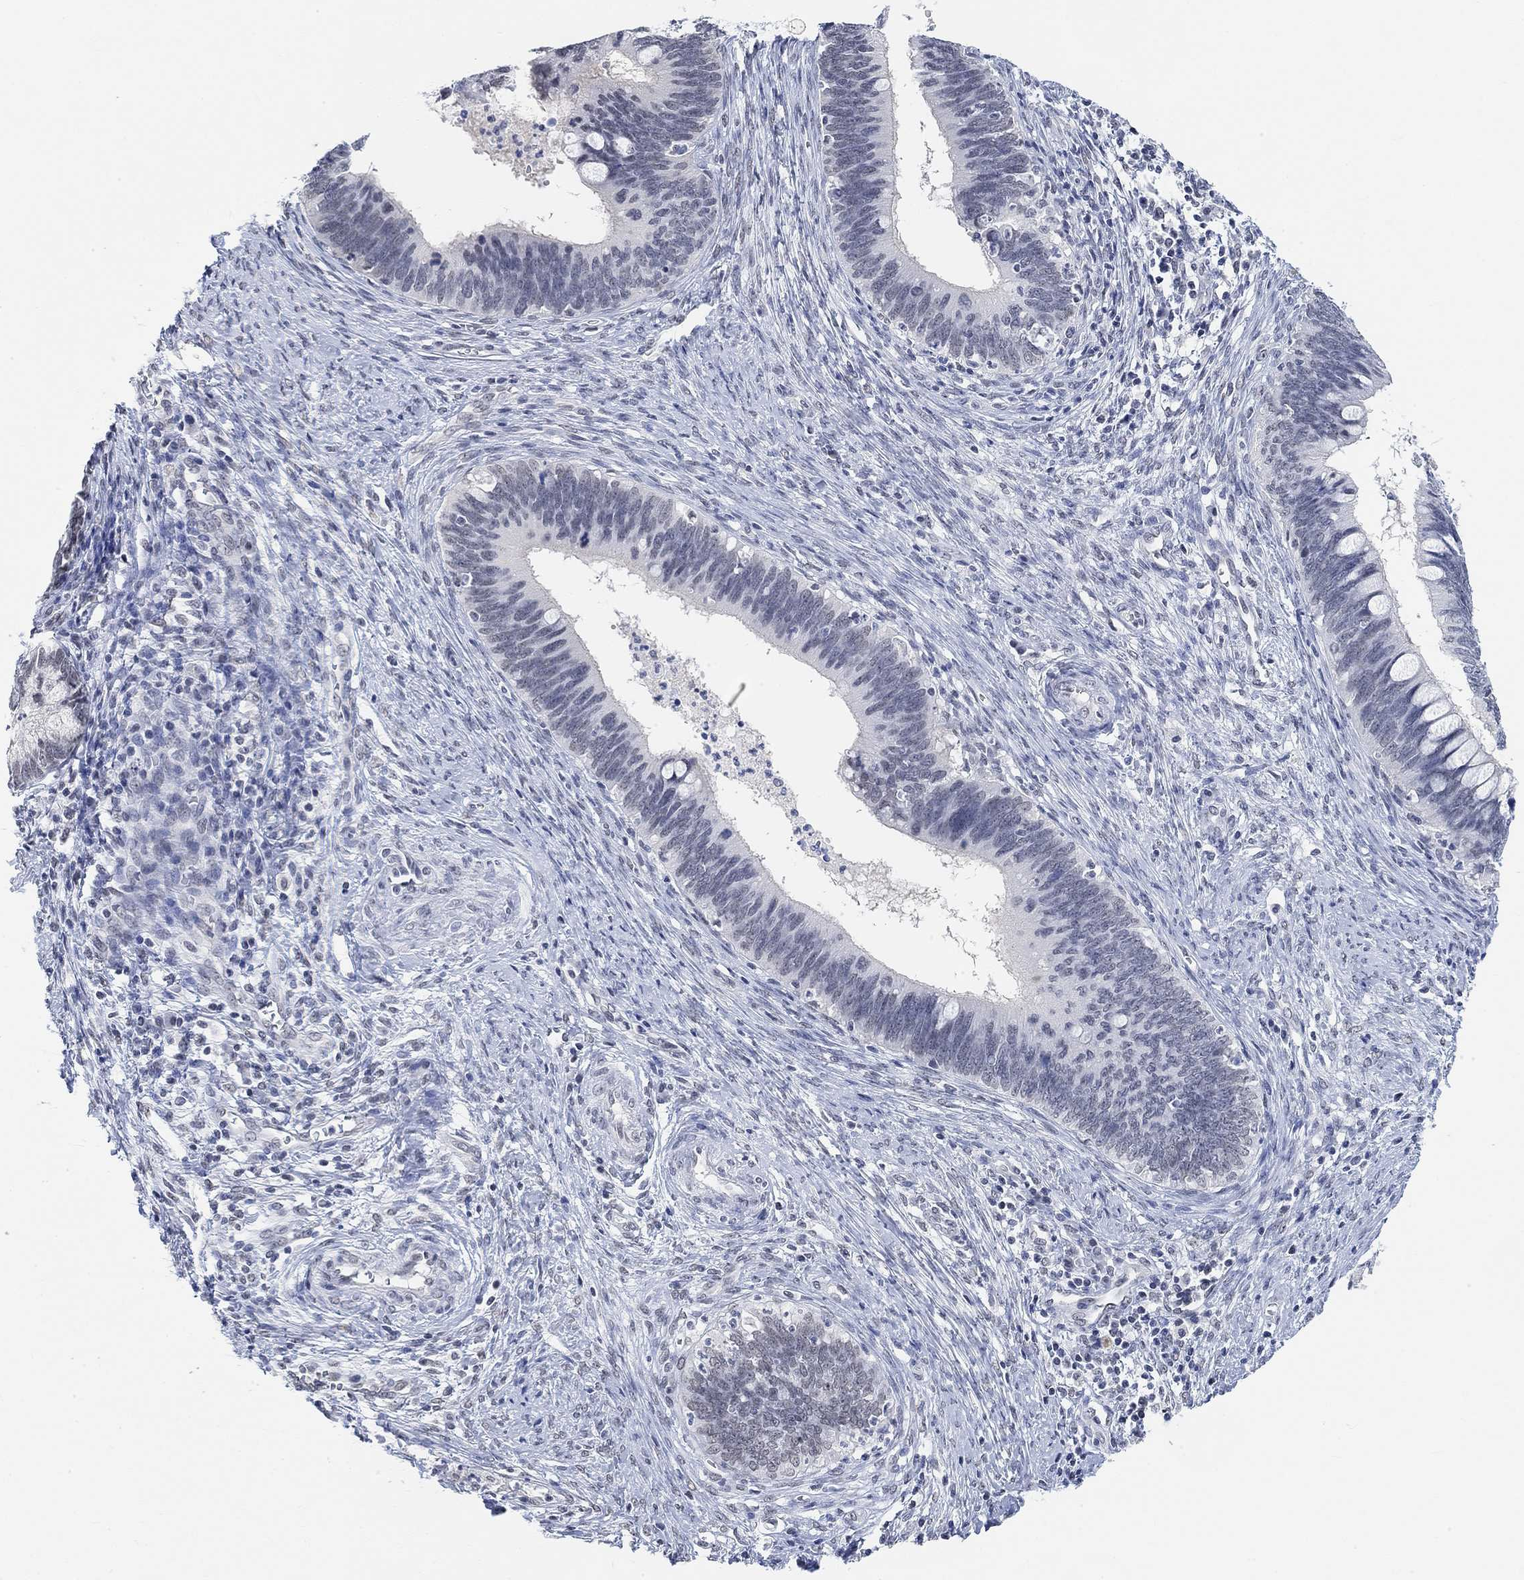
{"staining": {"intensity": "negative", "quantity": "none", "location": "none"}, "tissue": "cervical cancer", "cell_type": "Tumor cells", "image_type": "cancer", "snomed": [{"axis": "morphology", "description": "Adenocarcinoma, NOS"}, {"axis": "topography", "description": "Cervix"}], "caption": "Tumor cells are negative for protein expression in human cervical adenocarcinoma.", "gene": "PURG", "patient": {"sex": "female", "age": 42}}